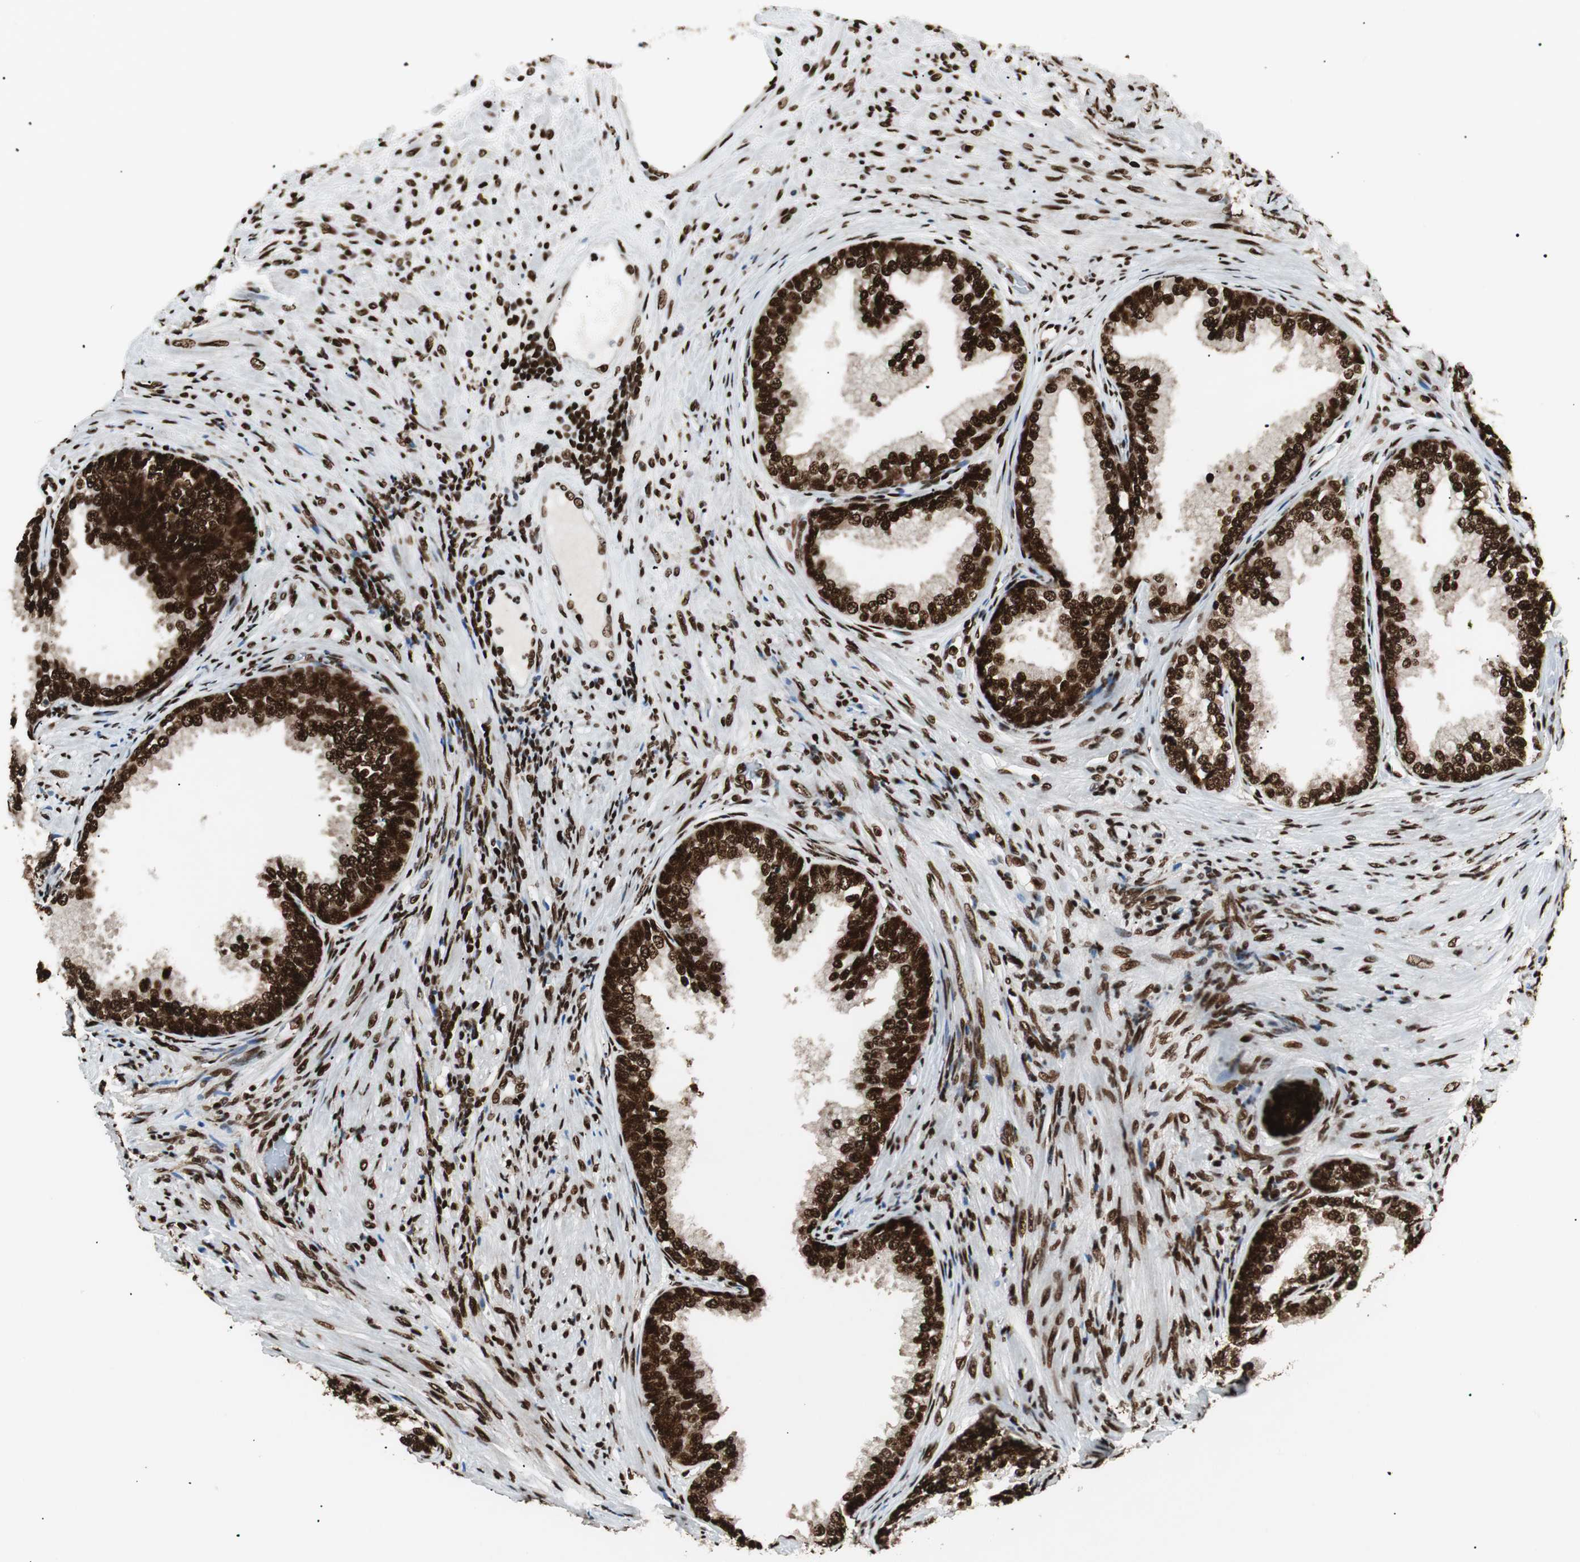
{"staining": {"intensity": "strong", "quantity": "25%-75%", "location": "nuclear"}, "tissue": "prostate", "cell_type": "Glandular cells", "image_type": "normal", "snomed": [{"axis": "morphology", "description": "Normal tissue, NOS"}, {"axis": "topography", "description": "Prostate"}], "caption": "High-magnification brightfield microscopy of benign prostate stained with DAB (brown) and counterstained with hematoxylin (blue). glandular cells exhibit strong nuclear positivity is seen in approximately25%-75% of cells.", "gene": "EWSR1", "patient": {"sex": "male", "age": 76}}